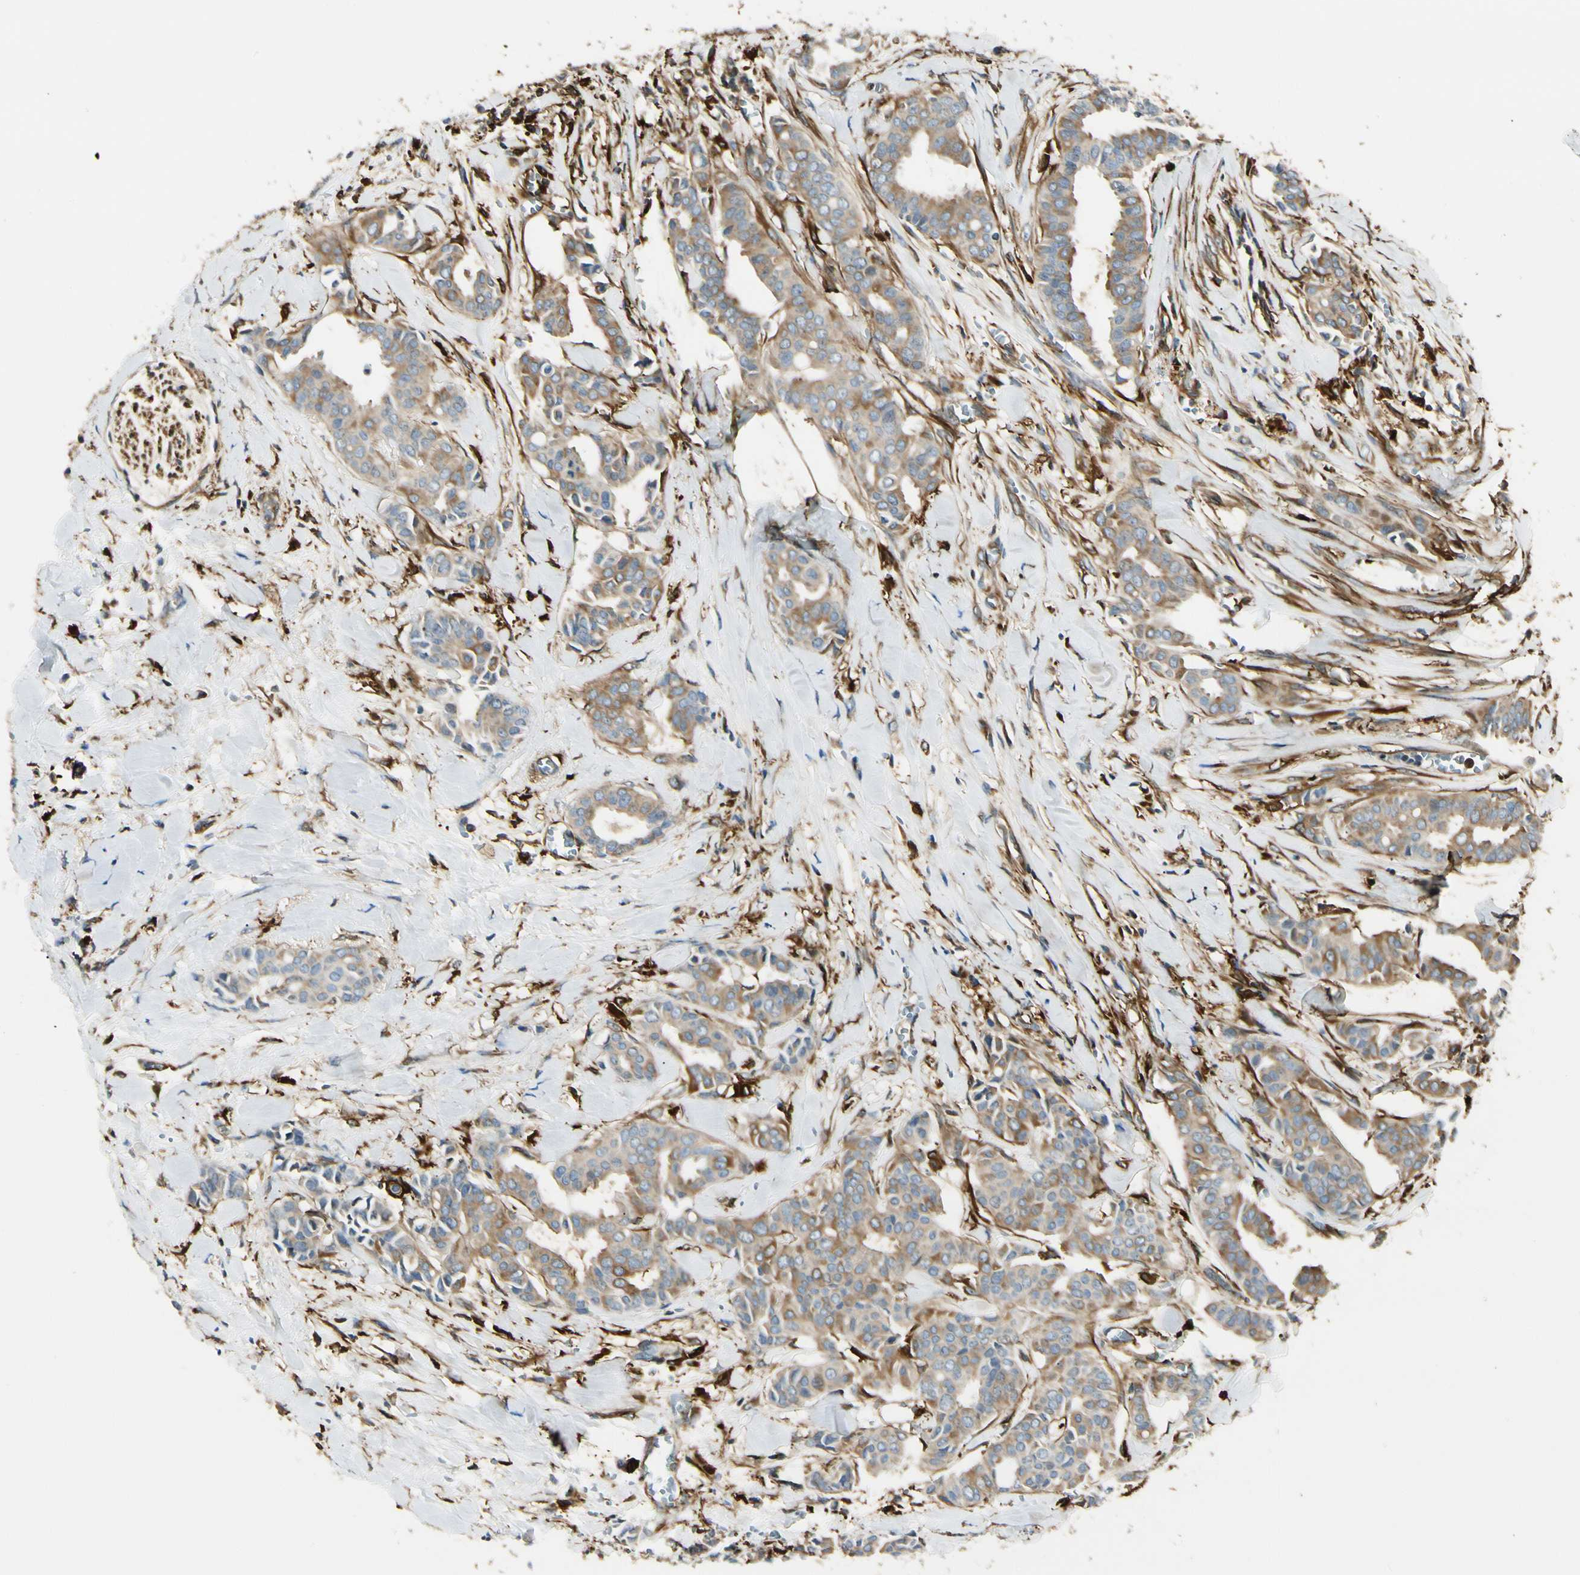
{"staining": {"intensity": "moderate", "quantity": ">75%", "location": "cytoplasmic/membranous"}, "tissue": "head and neck cancer", "cell_type": "Tumor cells", "image_type": "cancer", "snomed": [{"axis": "morphology", "description": "Adenocarcinoma, NOS"}, {"axis": "topography", "description": "Salivary gland"}, {"axis": "topography", "description": "Head-Neck"}], "caption": "Protein analysis of head and neck cancer (adenocarcinoma) tissue demonstrates moderate cytoplasmic/membranous staining in approximately >75% of tumor cells. The staining was performed using DAB, with brown indicating positive protein expression. Nuclei are stained blue with hematoxylin.", "gene": "FTH1", "patient": {"sex": "female", "age": 59}}